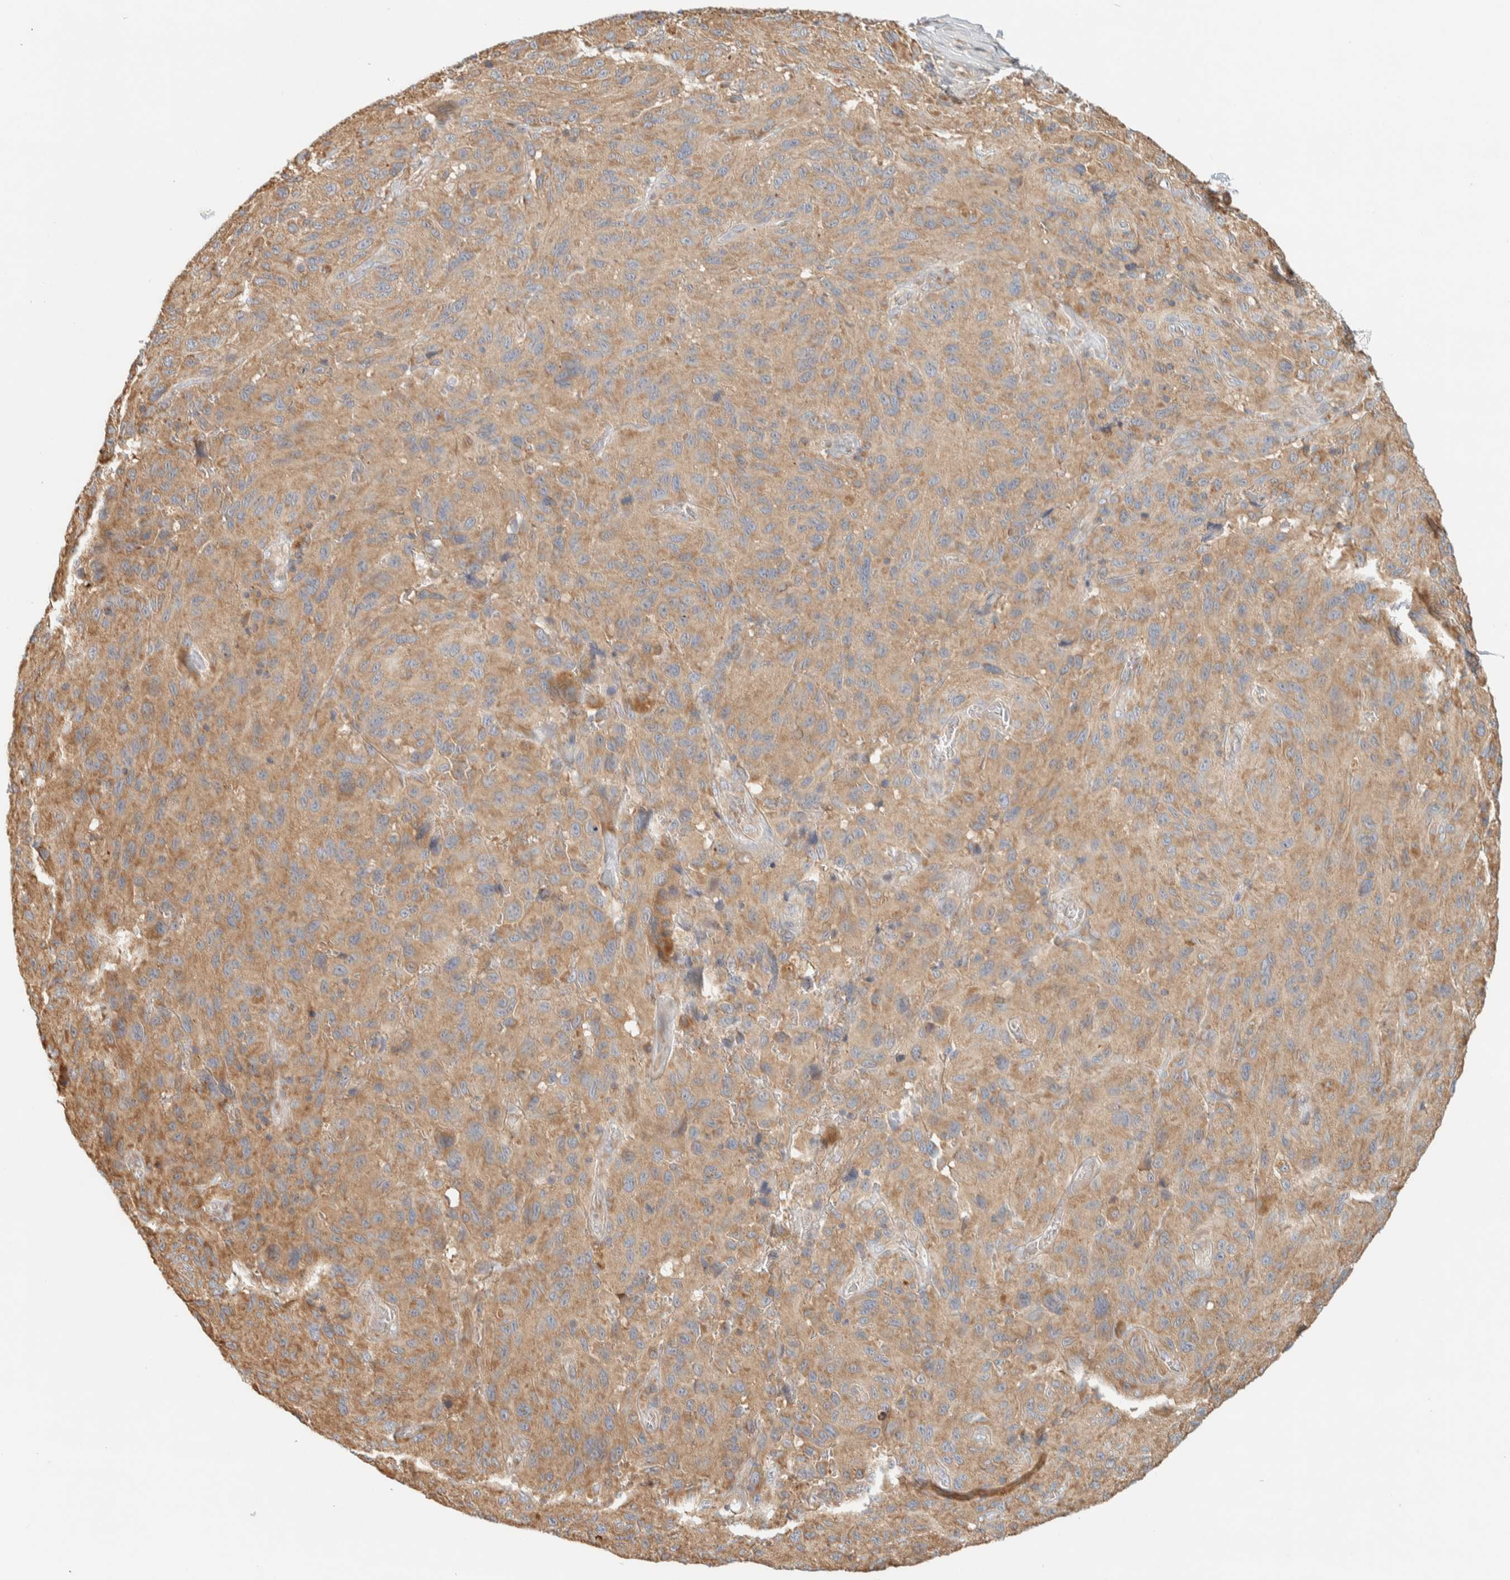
{"staining": {"intensity": "moderate", "quantity": ">75%", "location": "cytoplasmic/membranous"}, "tissue": "melanoma", "cell_type": "Tumor cells", "image_type": "cancer", "snomed": [{"axis": "morphology", "description": "Malignant melanoma, NOS"}, {"axis": "topography", "description": "Skin"}], "caption": "Approximately >75% of tumor cells in melanoma exhibit moderate cytoplasmic/membranous protein positivity as visualized by brown immunohistochemical staining.", "gene": "RAB11FIP1", "patient": {"sex": "male", "age": 66}}